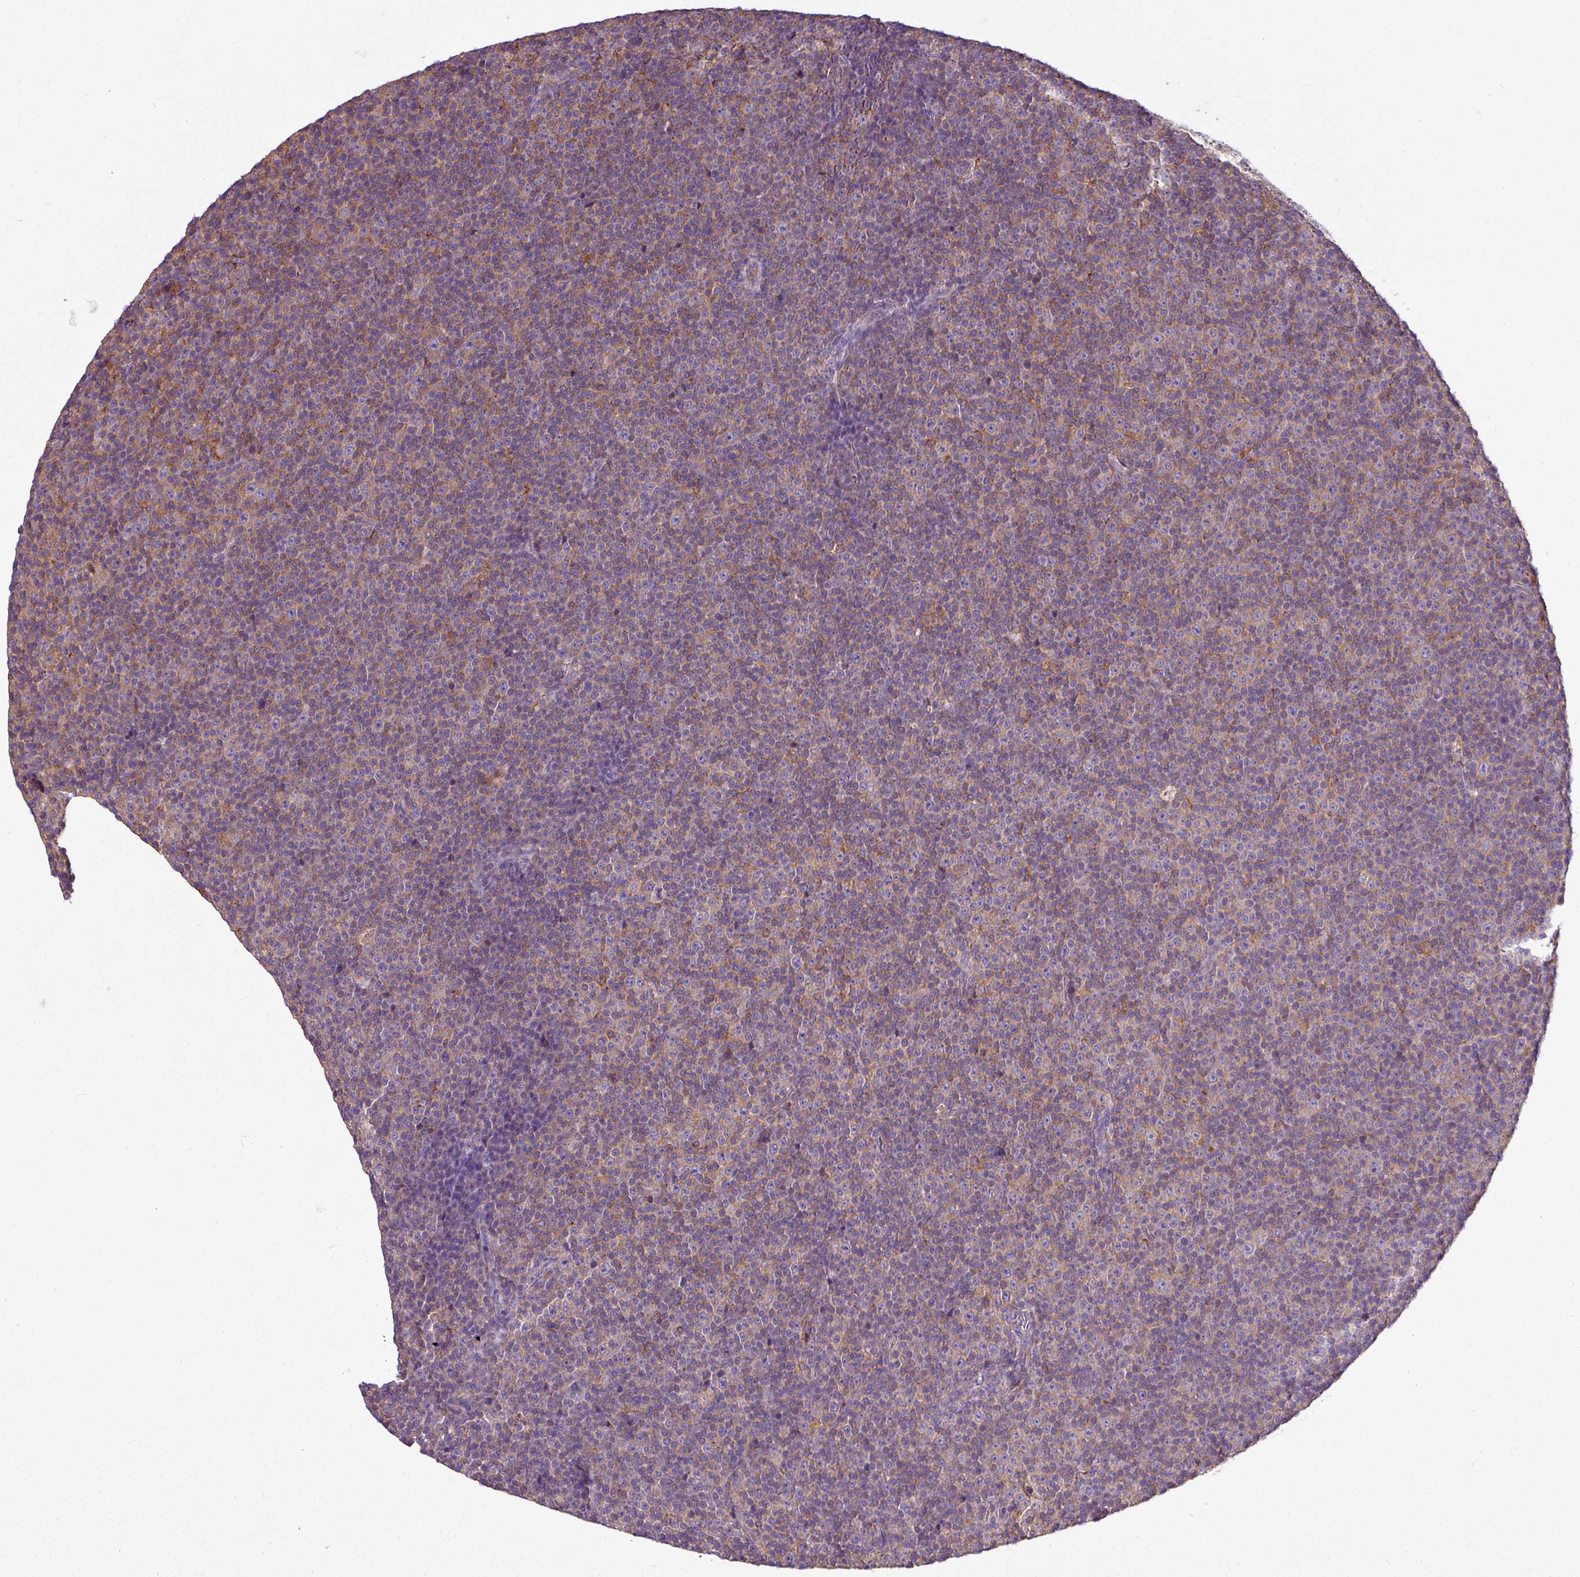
{"staining": {"intensity": "moderate", "quantity": "25%-75%", "location": "cytoplasmic/membranous"}, "tissue": "lymphoma", "cell_type": "Tumor cells", "image_type": "cancer", "snomed": [{"axis": "morphology", "description": "Malignant lymphoma, non-Hodgkin's type, Low grade"}, {"axis": "topography", "description": "Lymph node"}], "caption": "A photomicrograph showing moderate cytoplasmic/membranous staining in about 25%-75% of tumor cells in malignant lymphoma, non-Hodgkin's type (low-grade), as visualized by brown immunohistochemical staining.", "gene": "XNDC1N", "patient": {"sex": "female", "age": 67}}